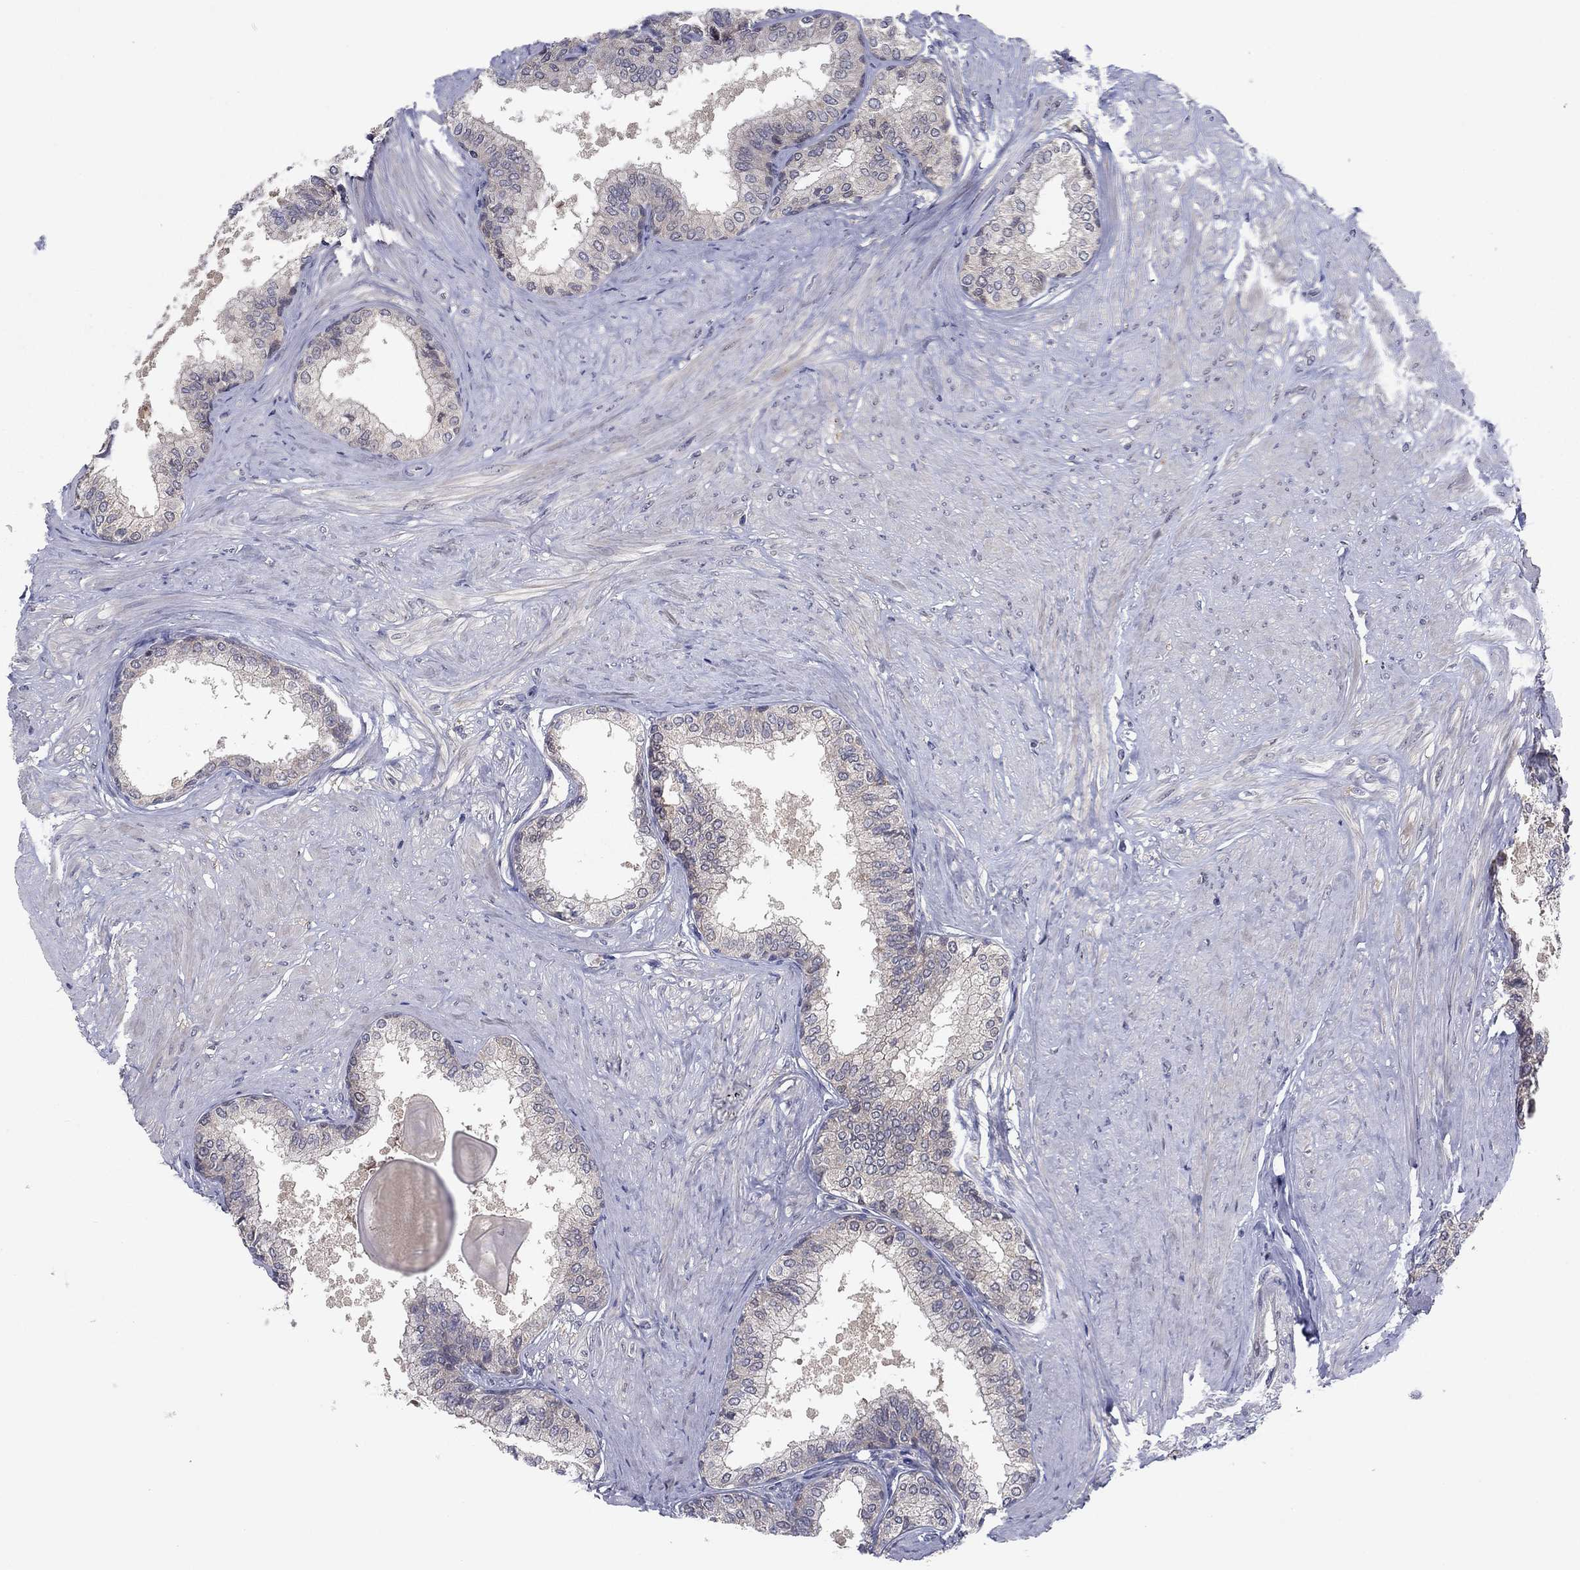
{"staining": {"intensity": "weak", "quantity": "<25%", "location": "cytoplasmic/membranous"}, "tissue": "prostate", "cell_type": "Glandular cells", "image_type": "normal", "snomed": [{"axis": "morphology", "description": "Normal tissue, NOS"}, {"axis": "topography", "description": "Prostate"}], "caption": "DAB (3,3'-diaminobenzidine) immunohistochemical staining of benign human prostate demonstrates no significant positivity in glandular cells.", "gene": "GRHPR", "patient": {"sex": "male", "age": 63}}